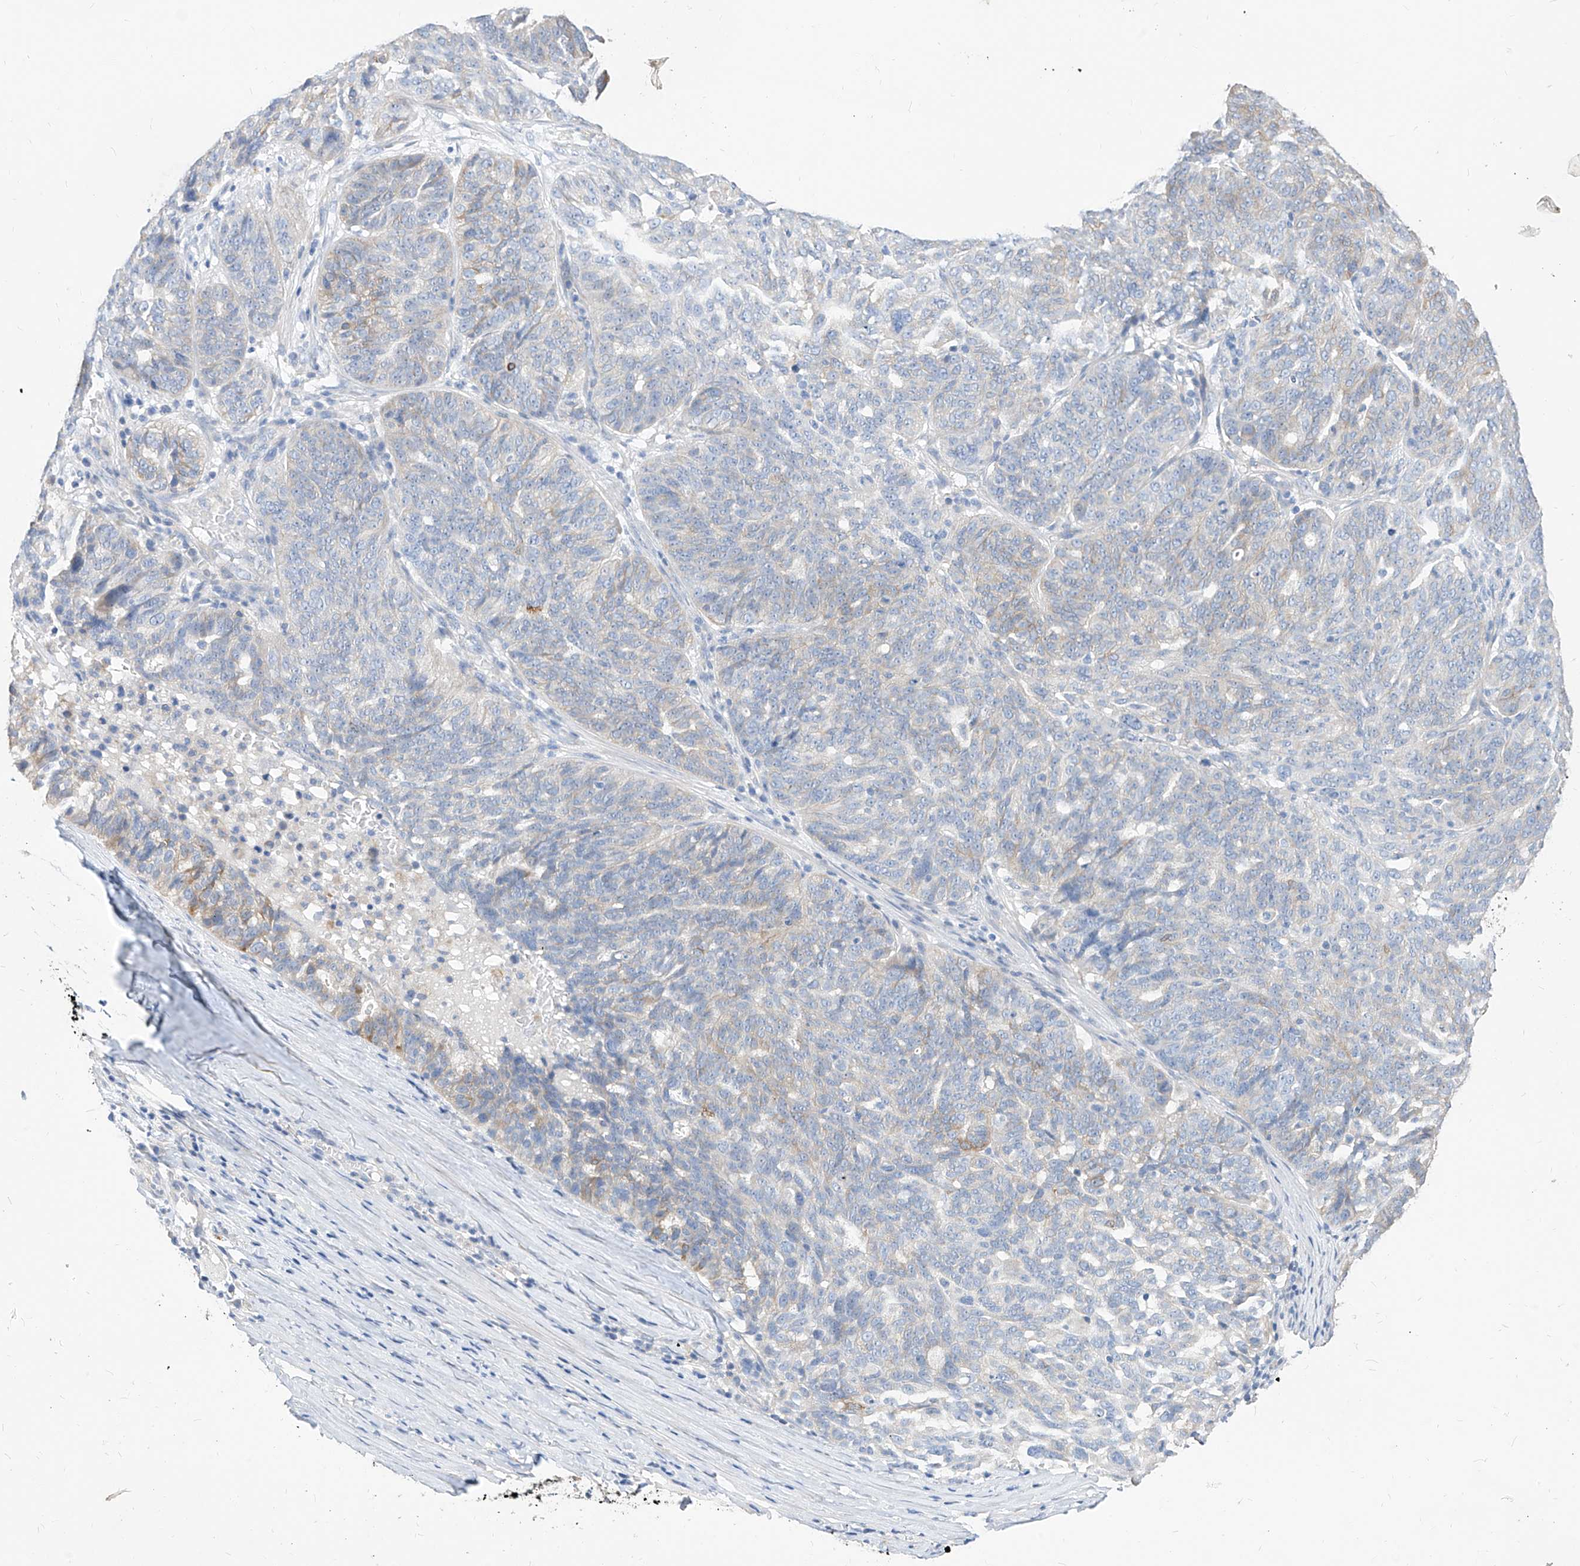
{"staining": {"intensity": "weak", "quantity": "<25%", "location": "cytoplasmic/membranous"}, "tissue": "ovarian cancer", "cell_type": "Tumor cells", "image_type": "cancer", "snomed": [{"axis": "morphology", "description": "Cystadenocarcinoma, serous, NOS"}, {"axis": "topography", "description": "Ovary"}], "caption": "Micrograph shows no significant protein staining in tumor cells of serous cystadenocarcinoma (ovarian).", "gene": "SCGB2A1", "patient": {"sex": "female", "age": 59}}